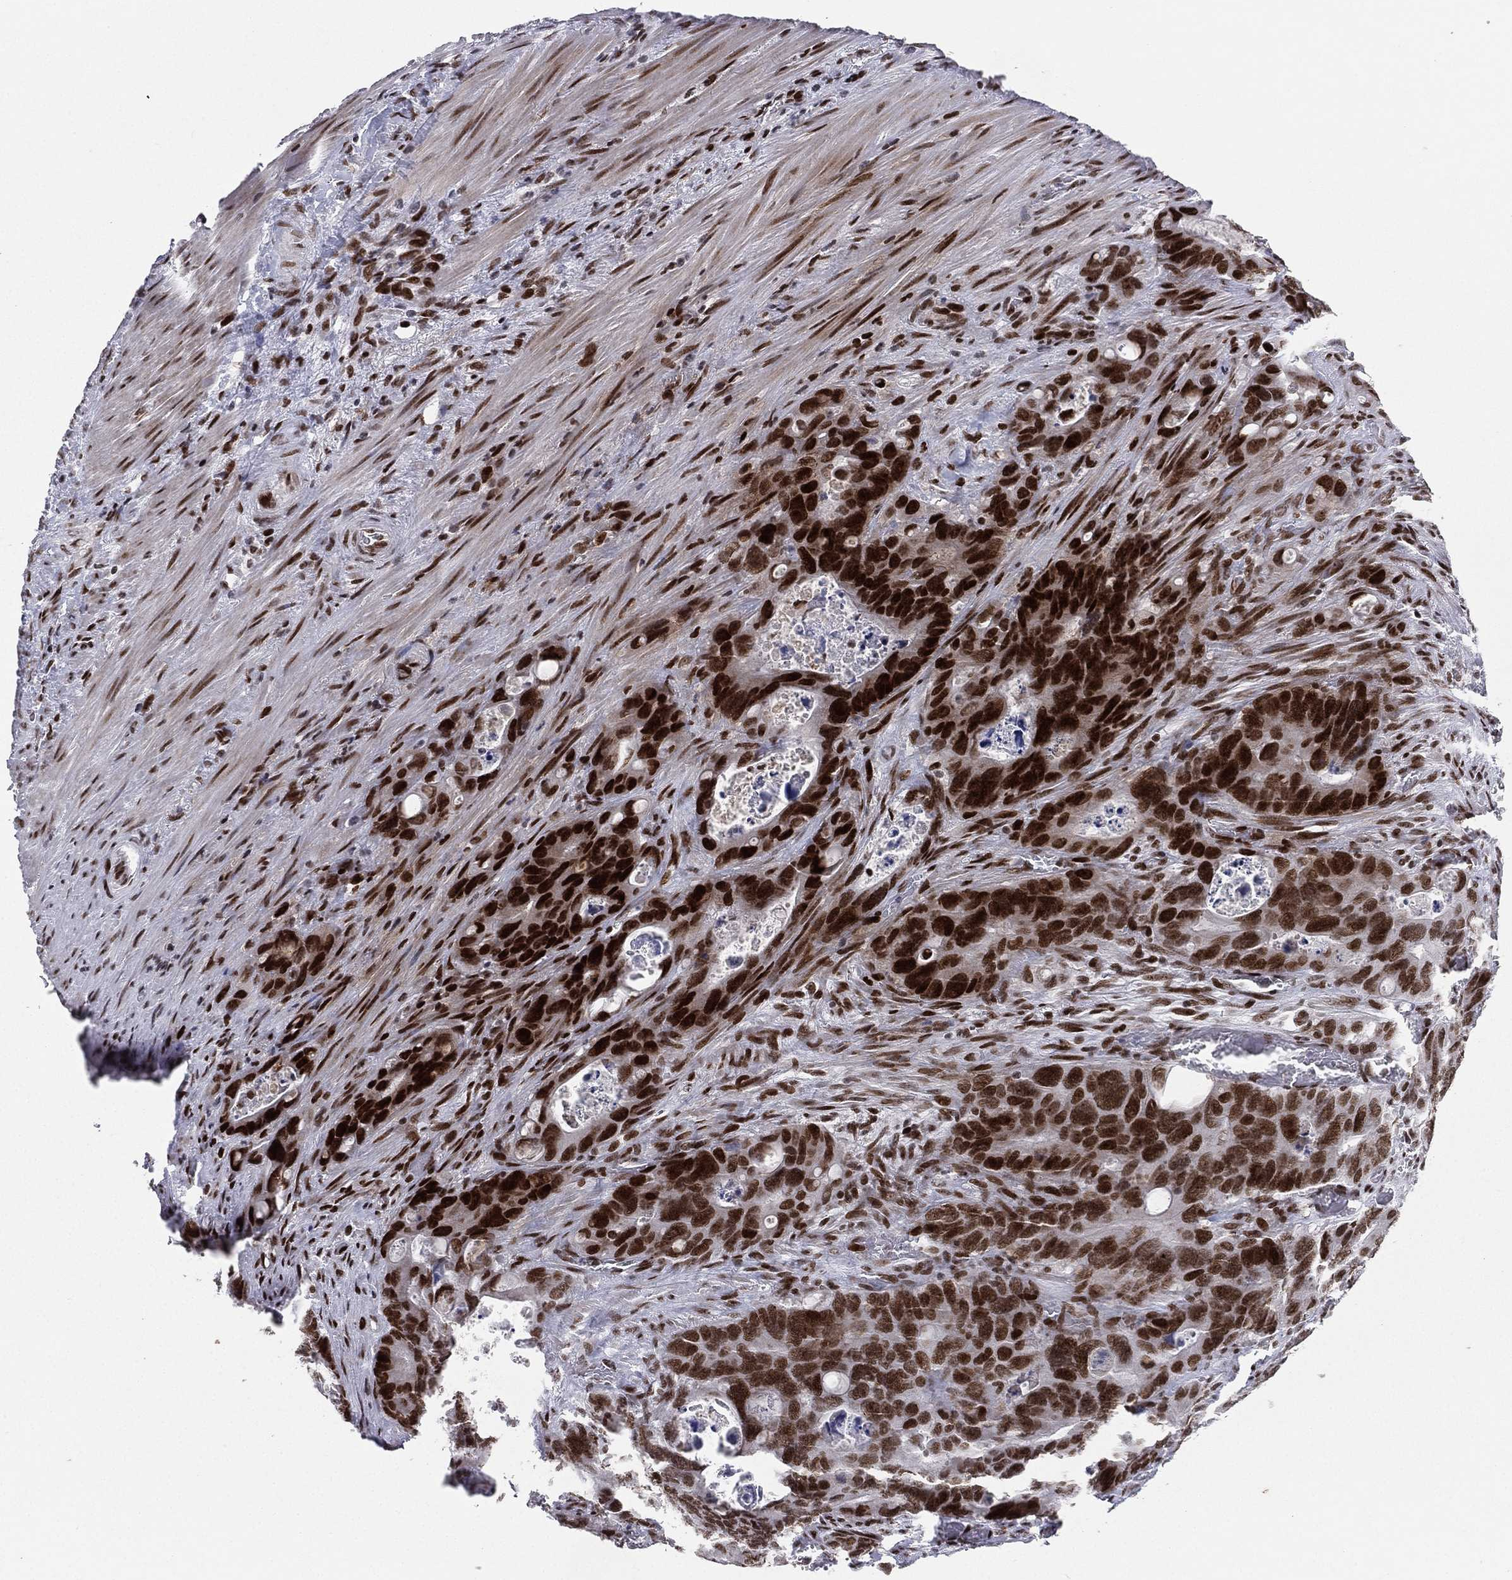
{"staining": {"intensity": "strong", "quantity": ">75%", "location": "nuclear"}, "tissue": "colorectal cancer", "cell_type": "Tumor cells", "image_type": "cancer", "snomed": [{"axis": "morphology", "description": "Adenocarcinoma, NOS"}, {"axis": "topography", "description": "Rectum"}], "caption": "The immunohistochemical stain shows strong nuclear expression in tumor cells of adenocarcinoma (colorectal) tissue.", "gene": "RTF1", "patient": {"sex": "male", "age": 64}}